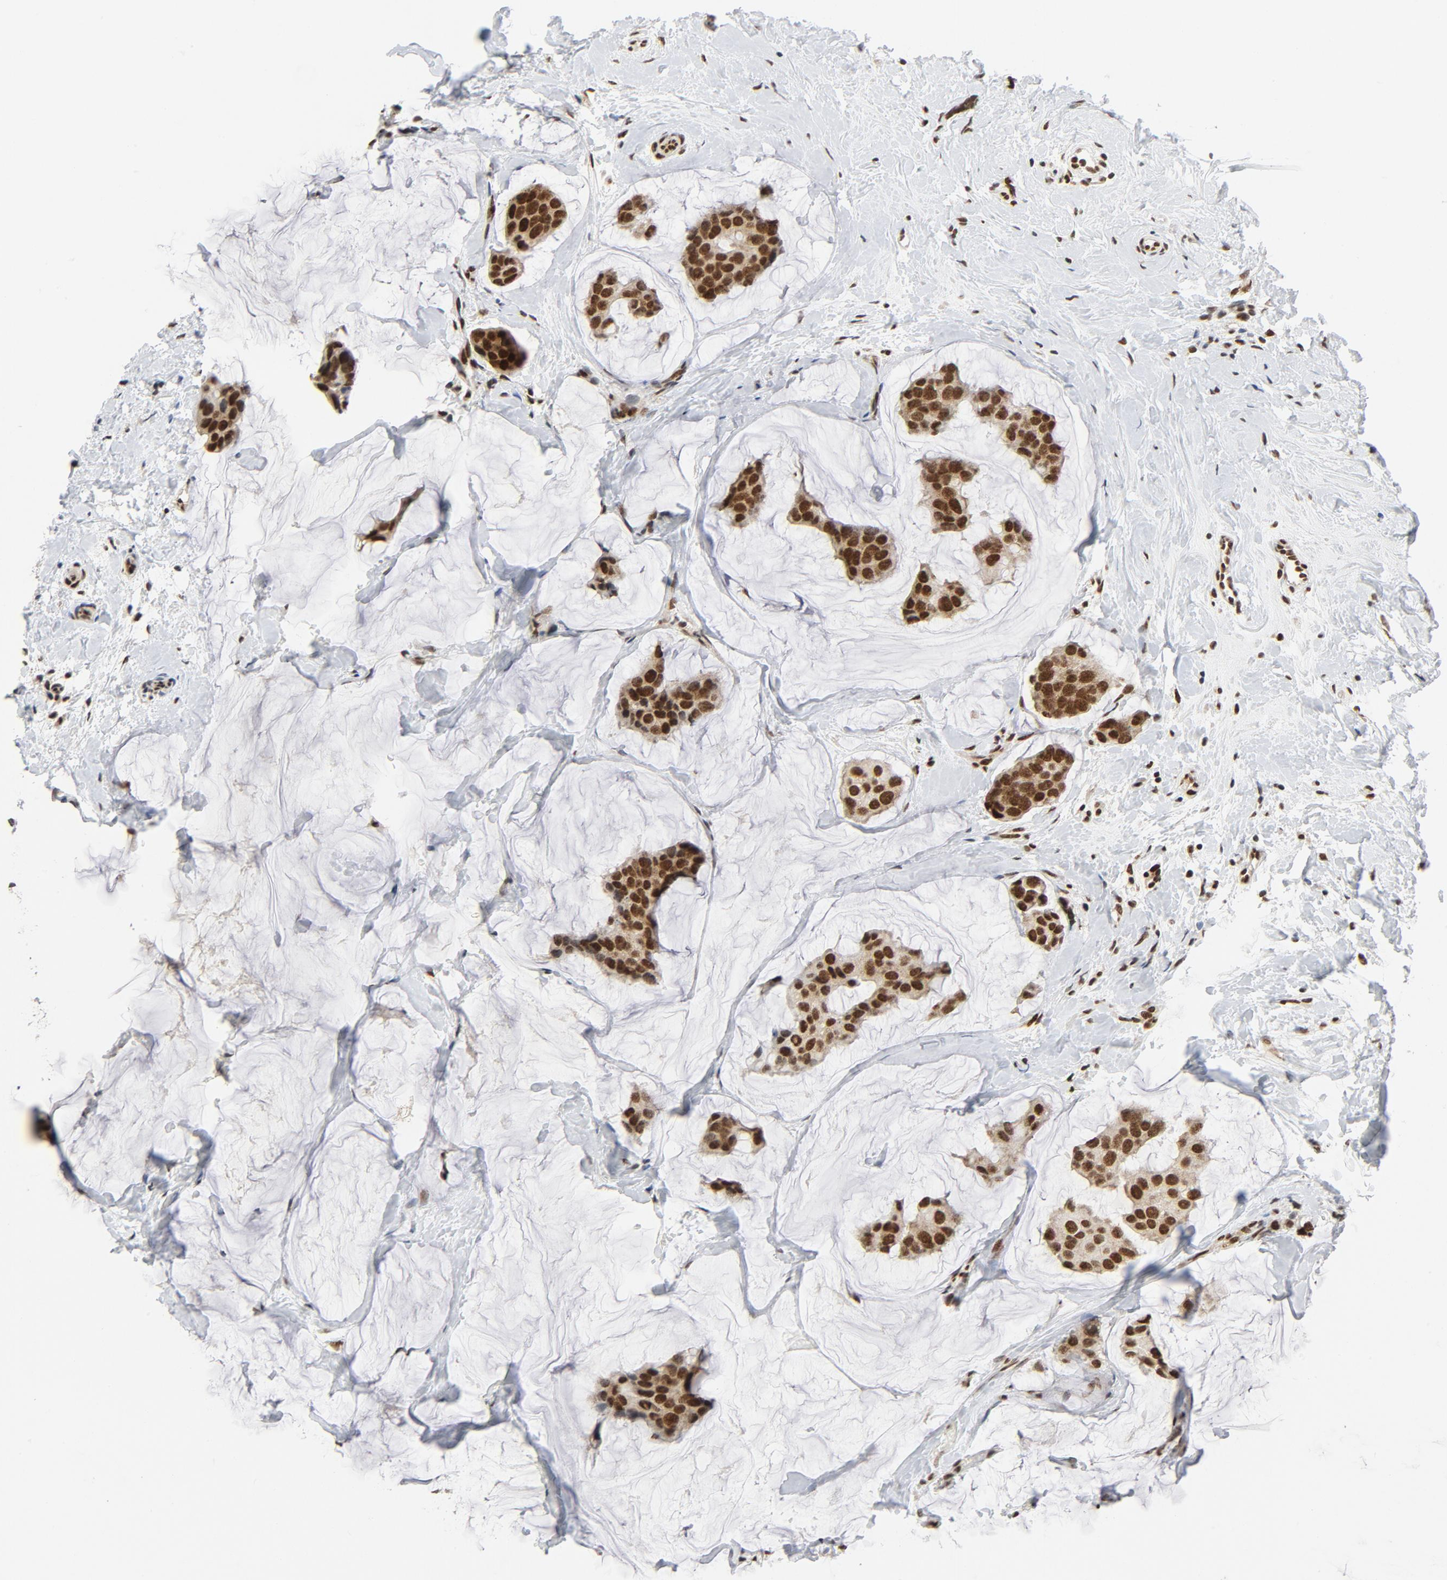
{"staining": {"intensity": "strong", "quantity": ">75%", "location": "nuclear"}, "tissue": "breast cancer", "cell_type": "Tumor cells", "image_type": "cancer", "snomed": [{"axis": "morphology", "description": "Normal tissue, NOS"}, {"axis": "morphology", "description": "Duct carcinoma"}, {"axis": "topography", "description": "Breast"}], "caption": "Immunohistochemistry (IHC) staining of breast intraductal carcinoma, which displays high levels of strong nuclear positivity in about >75% of tumor cells indicating strong nuclear protein staining. The staining was performed using DAB (3,3'-diaminobenzidine) (brown) for protein detection and nuclei were counterstained in hematoxylin (blue).", "gene": "ERCC1", "patient": {"sex": "female", "age": 50}}